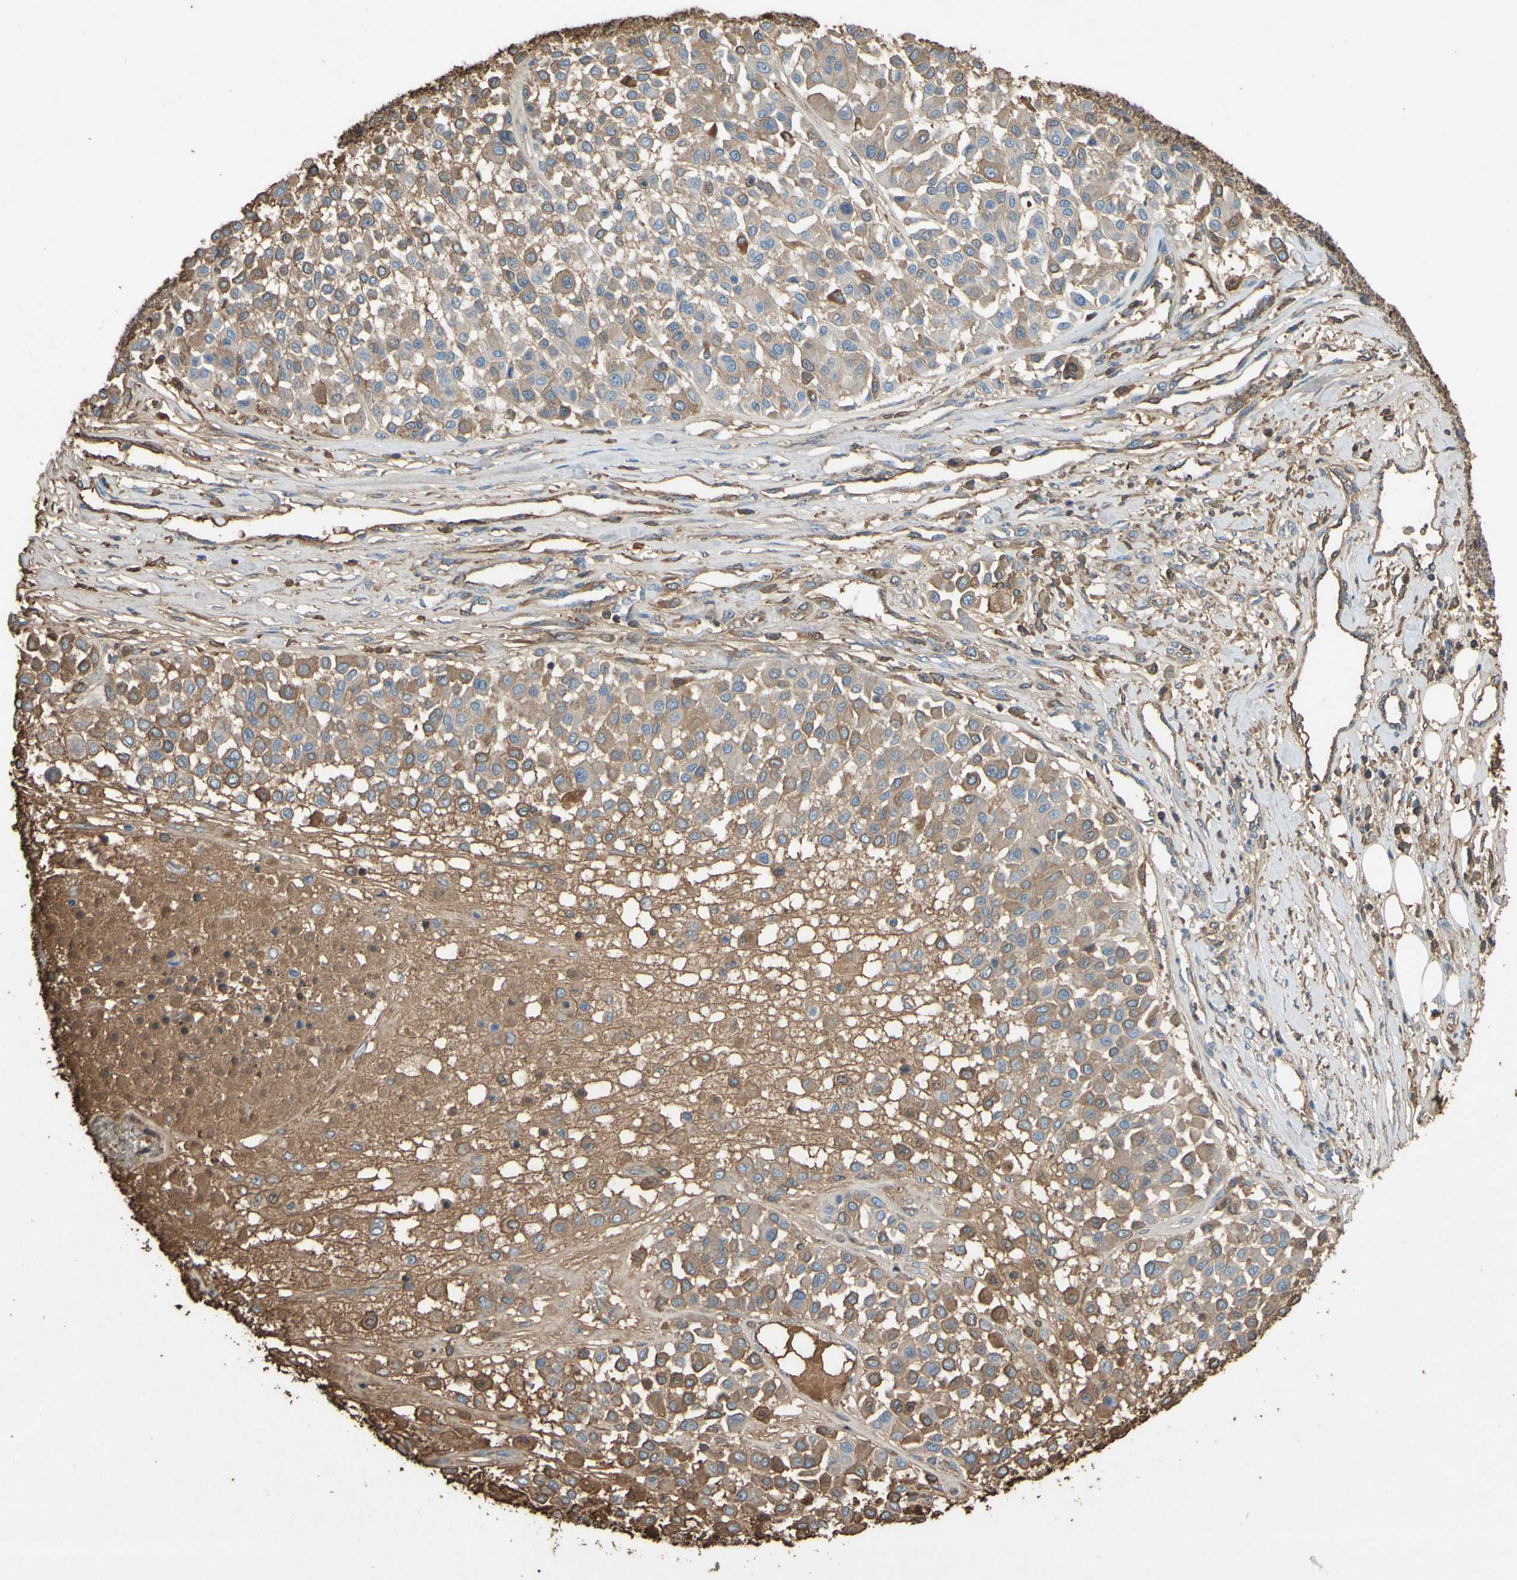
{"staining": {"intensity": "moderate", "quantity": "<25%", "location": "cytoplasmic/membranous"}, "tissue": "melanoma", "cell_type": "Tumor cells", "image_type": "cancer", "snomed": [{"axis": "morphology", "description": "Malignant melanoma, Metastatic site"}, {"axis": "topography", "description": "Soft tissue"}], "caption": "Human melanoma stained with a protein marker shows moderate staining in tumor cells.", "gene": "PTGDS", "patient": {"sex": "male", "age": 41}}